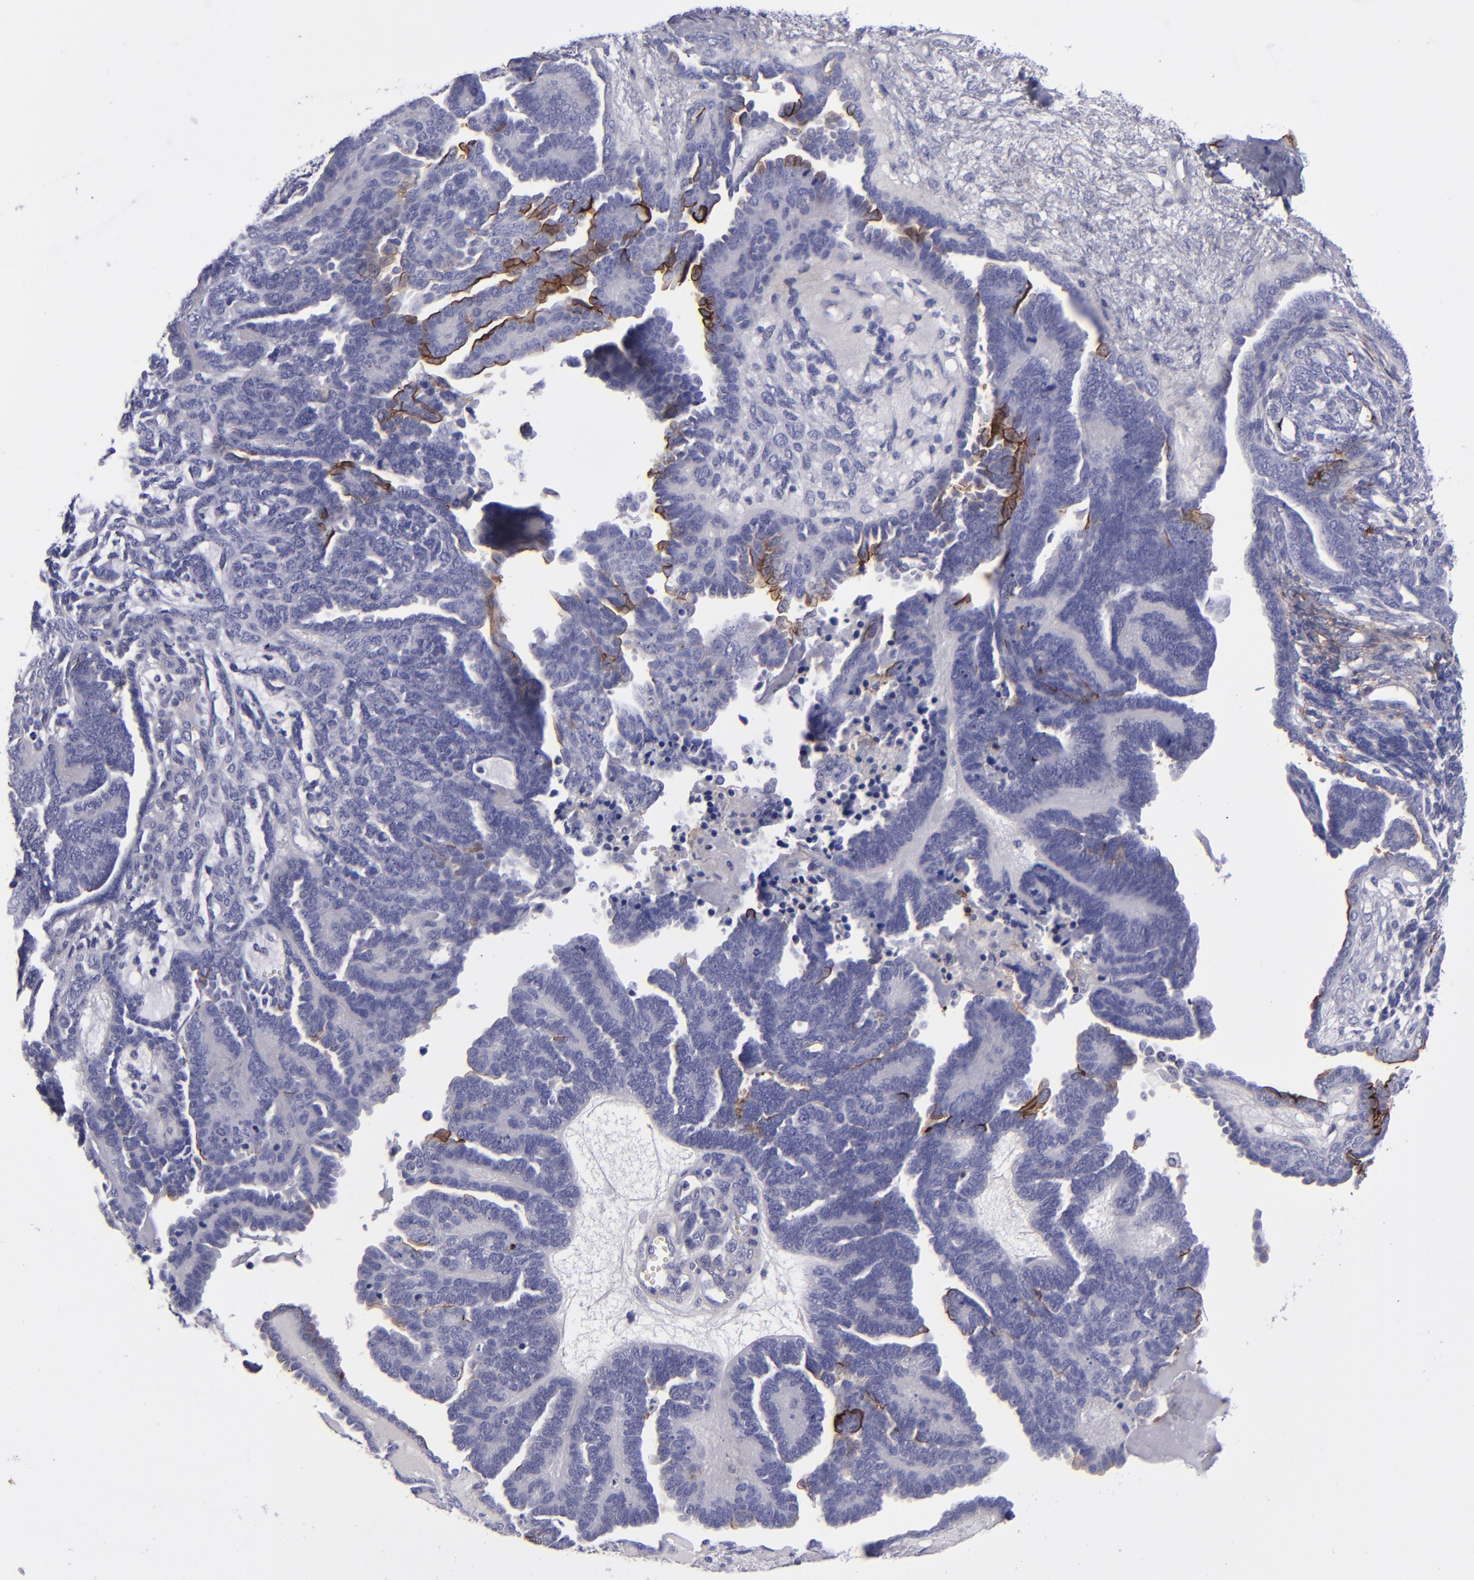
{"staining": {"intensity": "strong", "quantity": "<25%", "location": "cytoplasmic/membranous"}, "tissue": "endometrial cancer", "cell_type": "Tumor cells", "image_type": "cancer", "snomed": [{"axis": "morphology", "description": "Neoplasm, malignant, NOS"}, {"axis": "topography", "description": "Endometrium"}], "caption": "Protein staining demonstrates strong cytoplasmic/membranous staining in approximately <25% of tumor cells in endometrial malignant neoplasm. (DAB (3,3'-diaminobenzidine) IHC with brightfield microscopy, high magnification).", "gene": "ANPEP", "patient": {"sex": "female", "age": 74}}